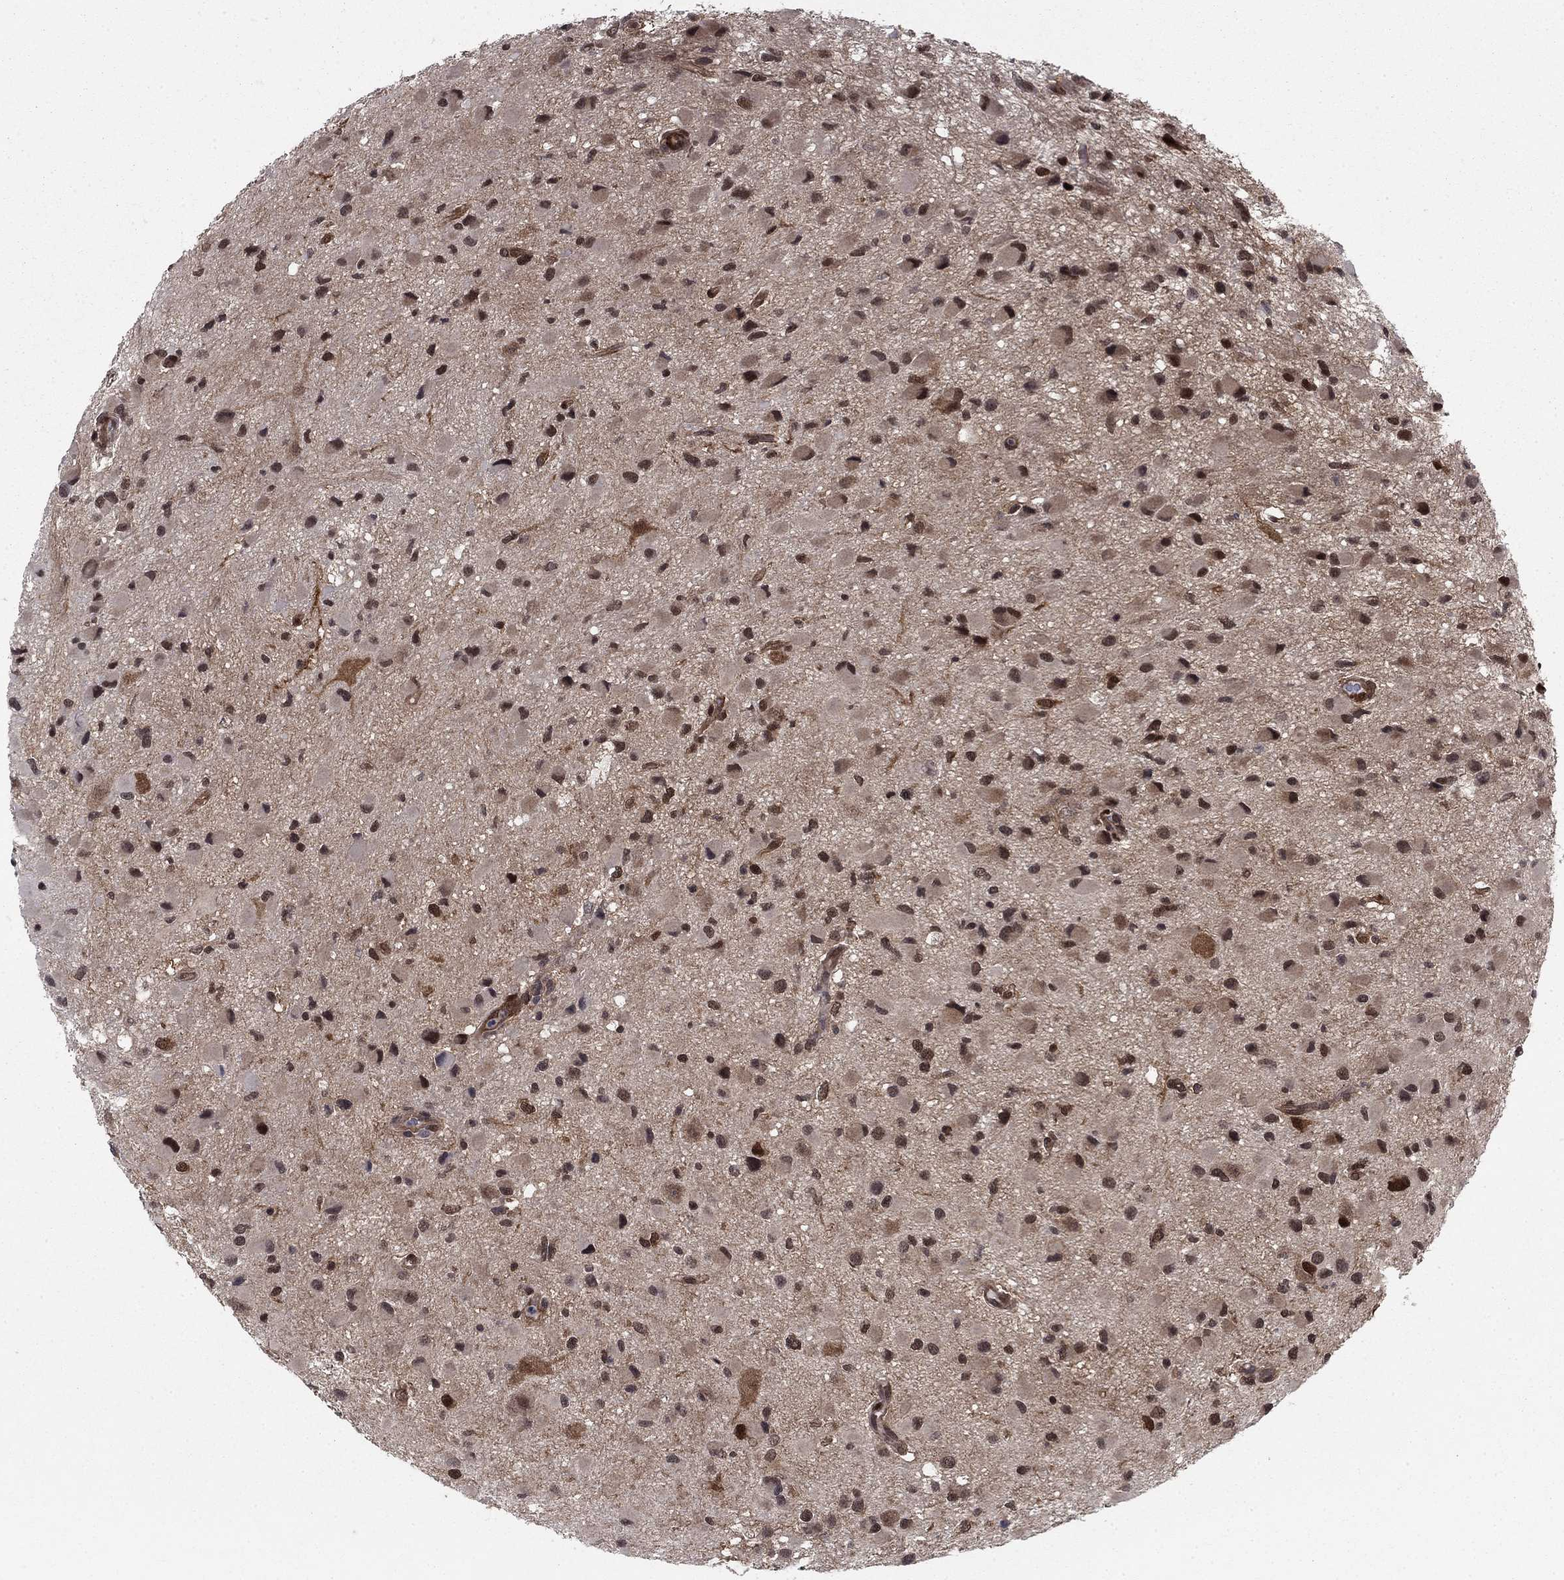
{"staining": {"intensity": "strong", "quantity": "<25%", "location": "nuclear"}, "tissue": "glioma", "cell_type": "Tumor cells", "image_type": "cancer", "snomed": [{"axis": "morphology", "description": "Glioma, malignant, Low grade"}, {"axis": "topography", "description": "Brain"}], "caption": "Protein expression by immunohistochemistry reveals strong nuclear staining in approximately <25% of tumor cells in glioma.", "gene": "FKBP4", "patient": {"sex": "female", "age": 32}}